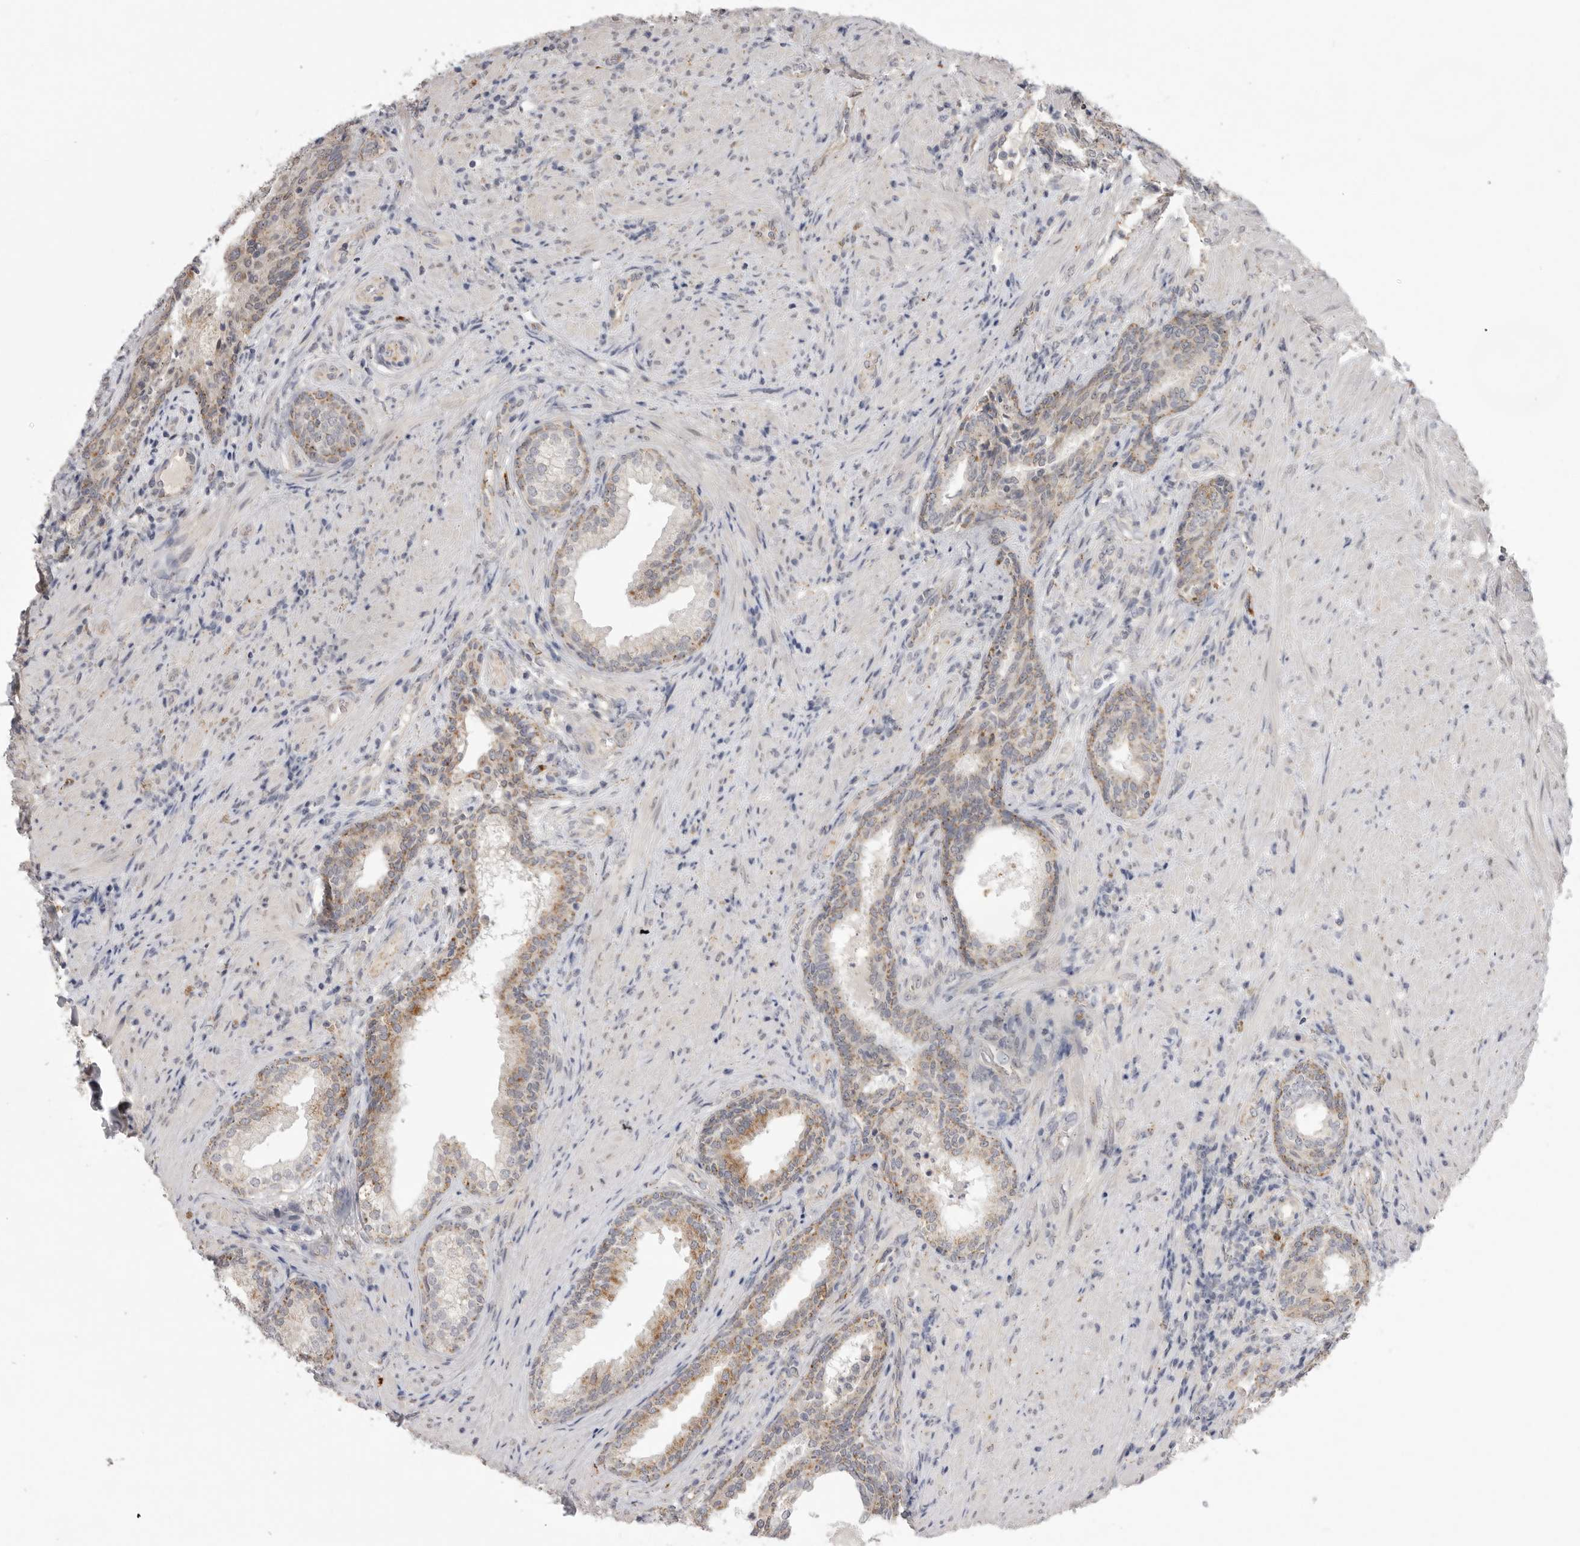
{"staining": {"intensity": "moderate", "quantity": "<25%", "location": "cytoplasmic/membranous"}, "tissue": "prostate", "cell_type": "Glandular cells", "image_type": "normal", "snomed": [{"axis": "morphology", "description": "Normal tissue, NOS"}, {"axis": "topography", "description": "Prostate"}], "caption": "Unremarkable prostate exhibits moderate cytoplasmic/membranous positivity in approximately <25% of glandular cells, visualized by immunohistochemistry.", "gene": "TLR3", "patient": {"sex": "male", "age": 76}}